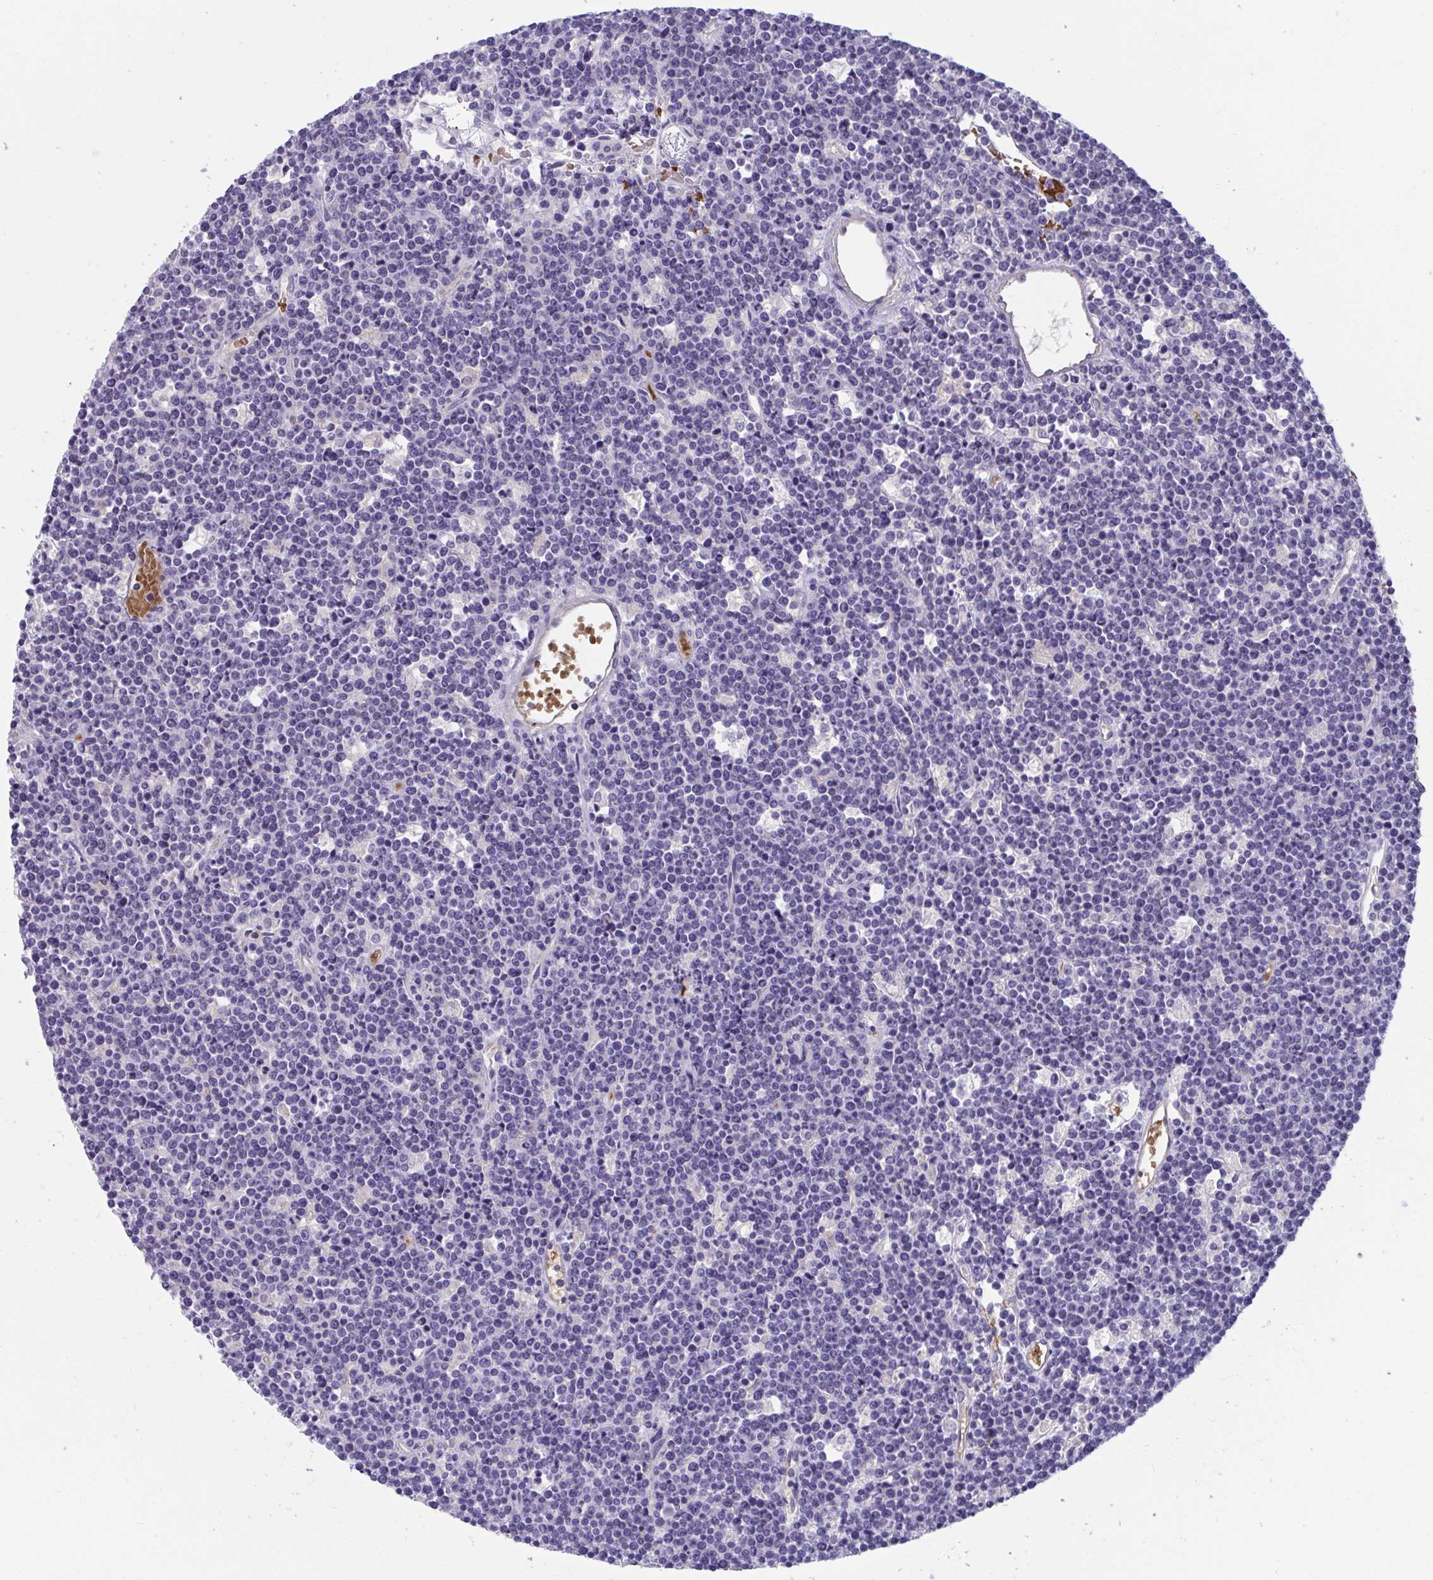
{"staining": {"intensity": "negative", "quantity": "none", "location": "none"}, "tissue": "lymphoma", "cell_type": "Tumor cells", "image_type": "cancer", "snomed": [{"axis": "morphology", "description": "Malignant lymphoma, non-Hodgkin's type, High grade"}, {"axis": "topography", "description": "Ovary"}], "caption": "Immunohistochemical staining of lymphoma exhibits no significant positivity in tumor cells.", "gene": "TTC30B", "patient": {"sex": "female", "age": 56}}